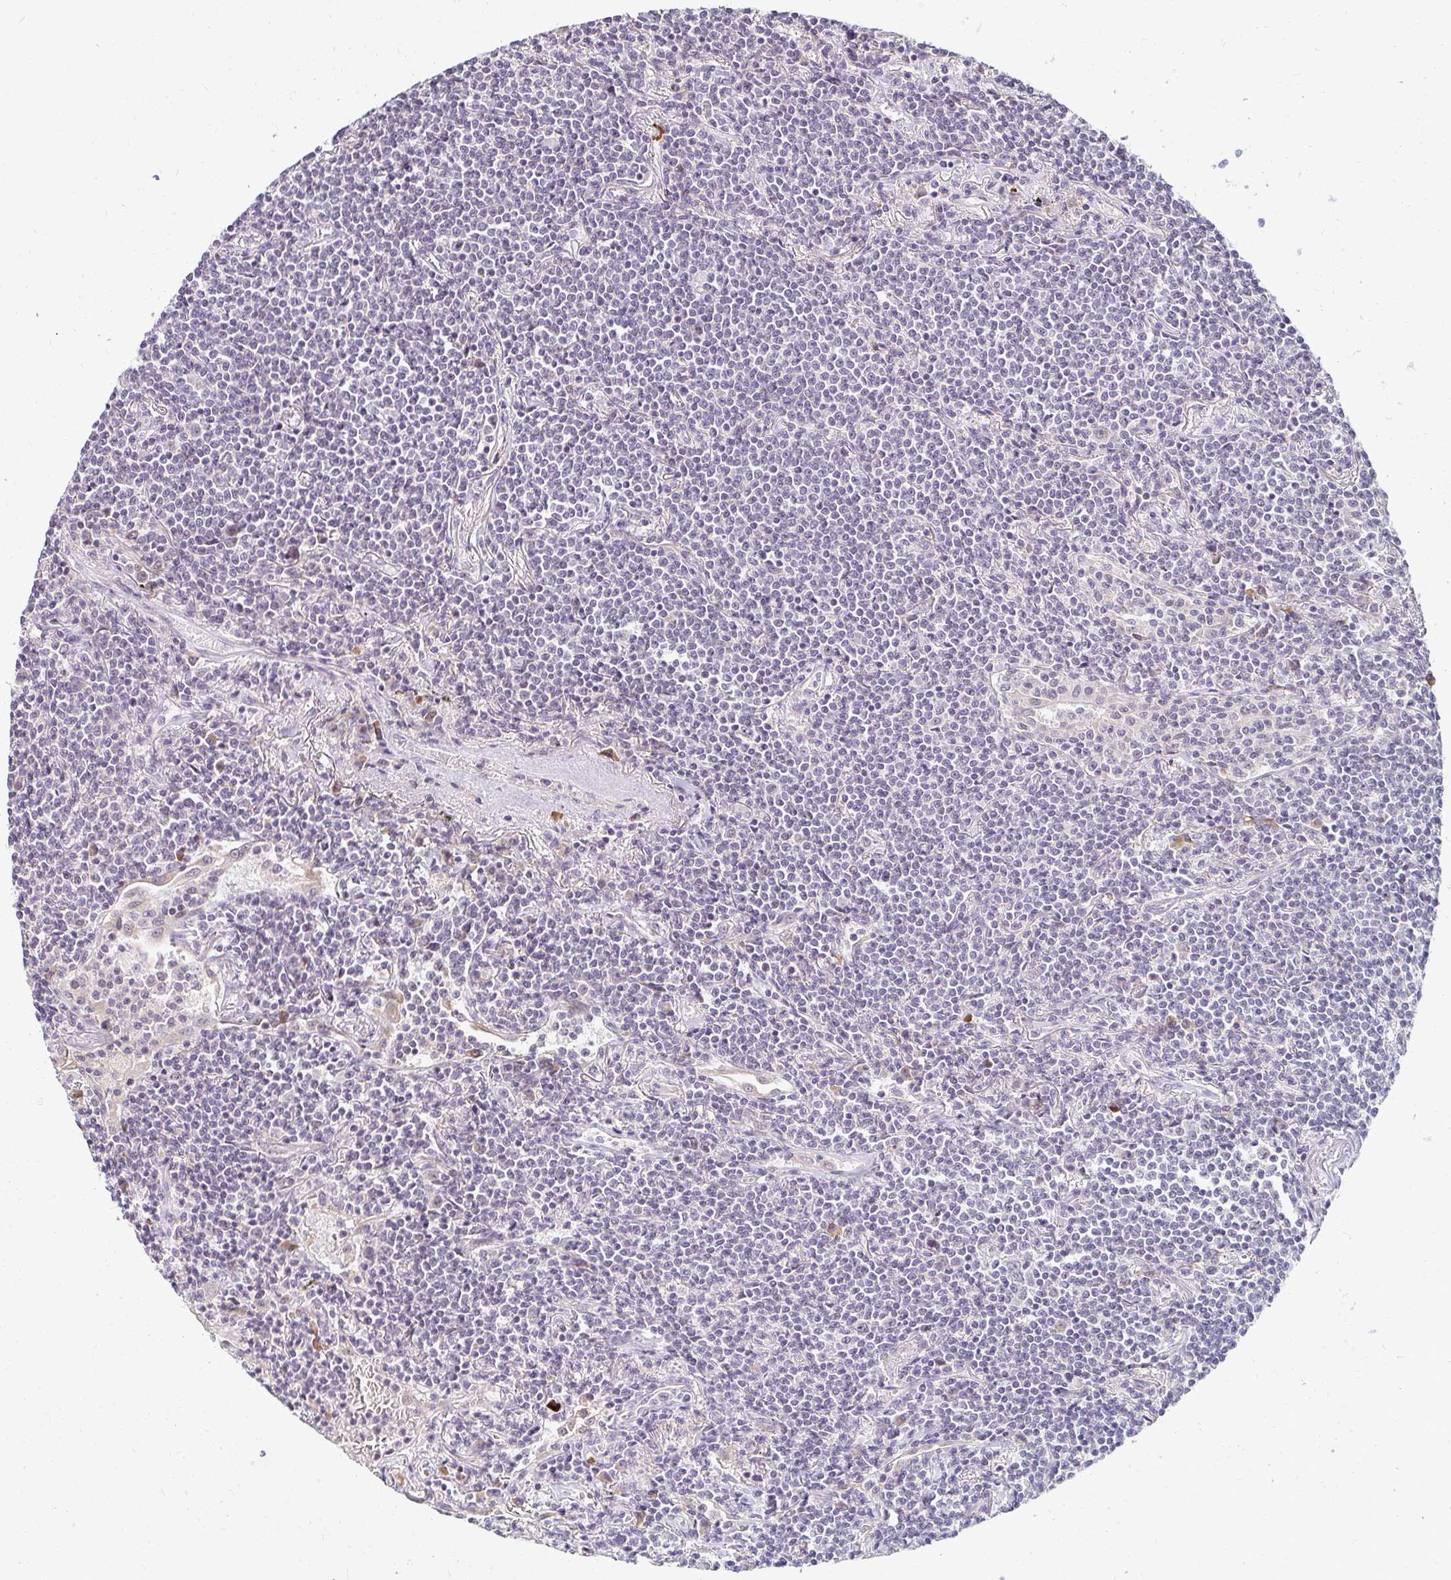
{"staining": {"intensity": "negative", "quantity": "none", "location": "none"}, "tissue": "lymphoma", "cell_type": "Tumor cells", "image_type": "cancer", "snomed": [{"axis": "morphology", "description": "Malignant lymphoma, non-Hodgkin's type, Low grade"}, {"axis": "topography", "description": "Lung"}], "caption": "There is no significant positivity in tumor cells of low-grade malignant lymphoma, non-Hodgkin's type.", "gene": "DDN", "patient": {"sex": "female", "age": 71}}